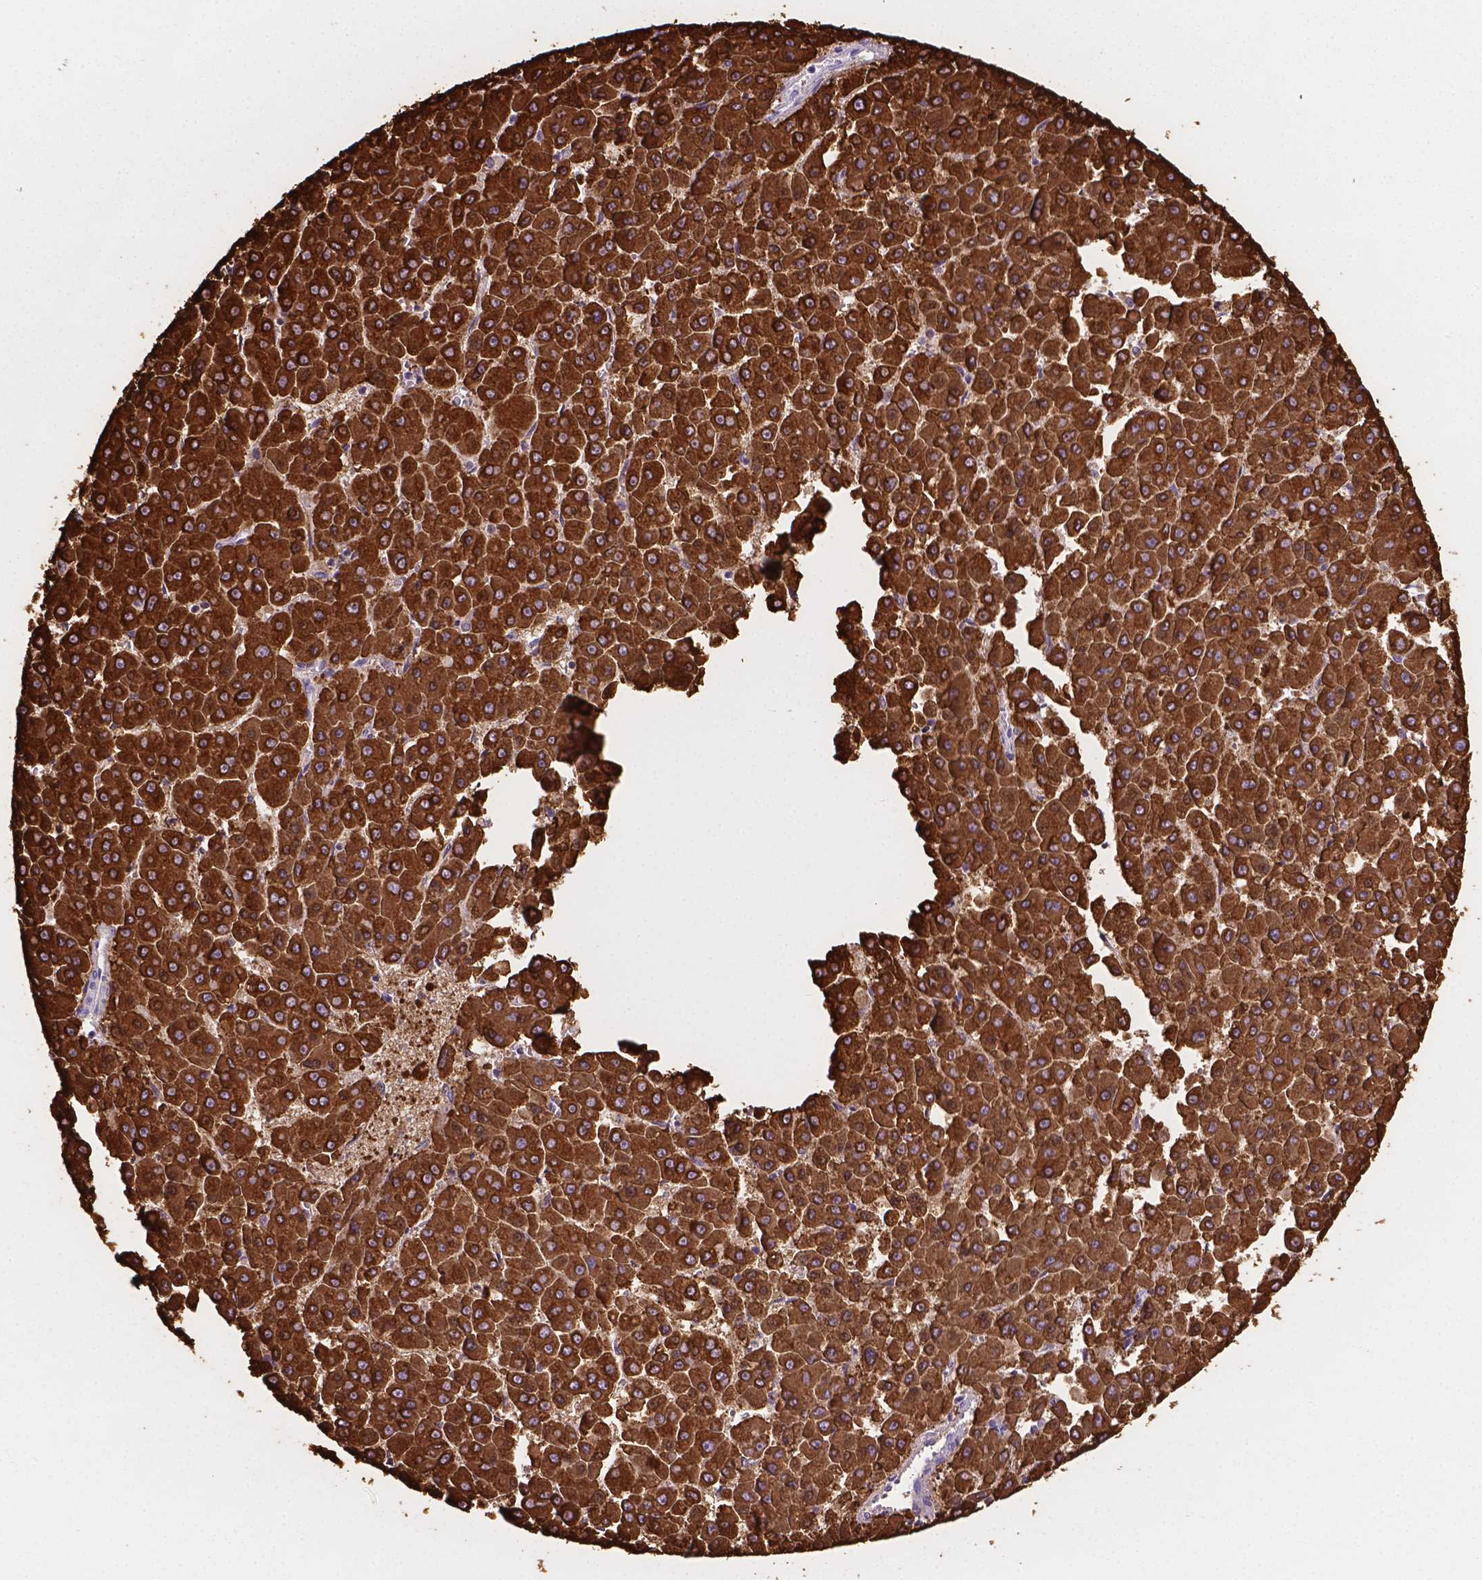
{"staining": {"intensity": "strong", "quantity": ">75%", "location": "cytoplasmic/membranous"}, "tissue": "liver cancer", "cell_type": "Tumor cells", "image_type": "cancer", "snomed": [{"axis": "morphology", "description": "Carcinoma, Hepatocellular, NOS"}, {"axis": "topography", "description": "Liver"}], "caption": "Protein staining displays strong cytoplasmic/membranous expression in about >75% of tumor cells in hepatocellular carcinoma (liver).", "gene": "MACF1", "patient": {"sex": "male", "age": 78}}